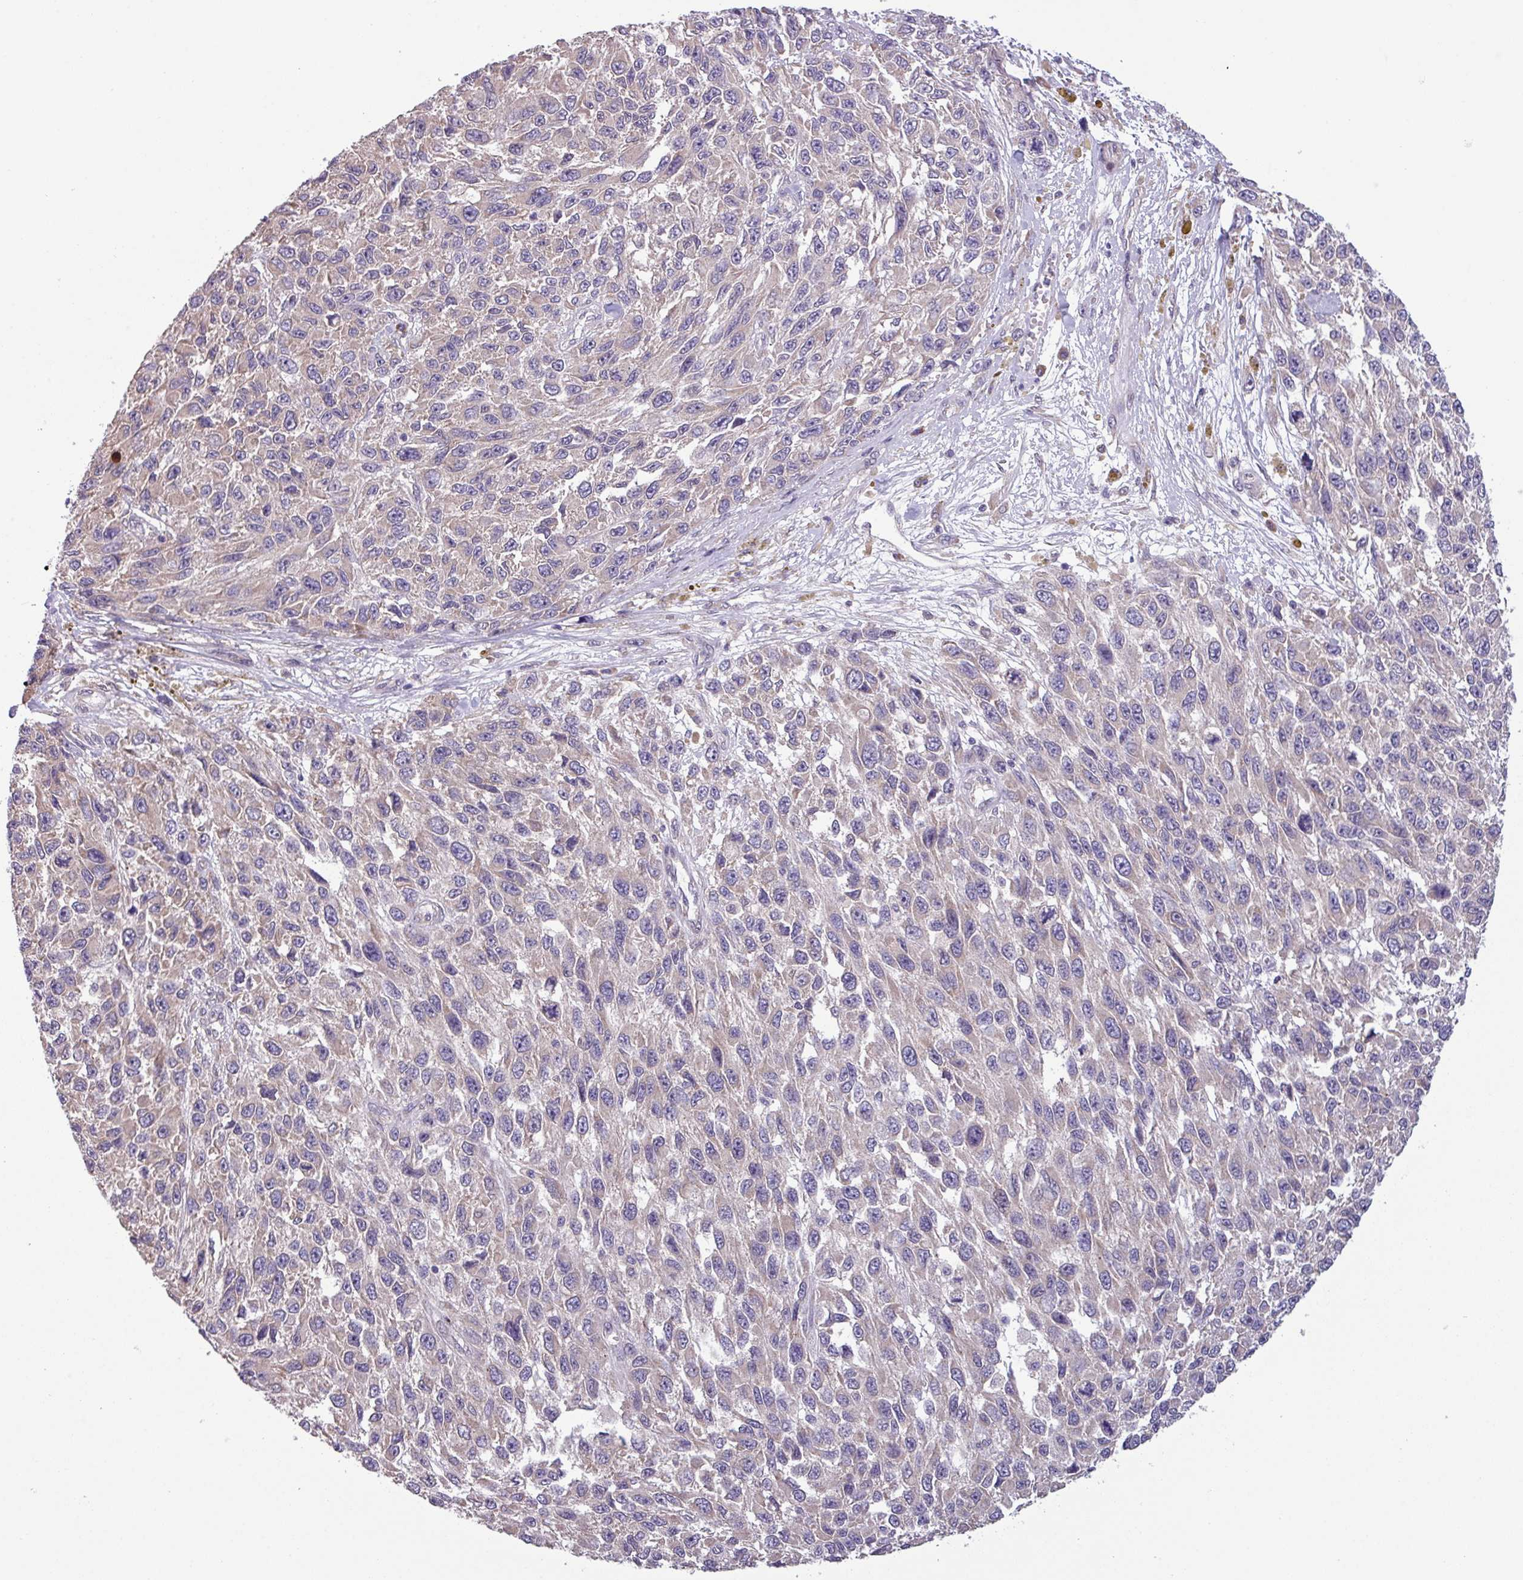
{"staining": {"intensity": "negative", "quantity": "none", "location": "none"}, "tissue": "melanoma", "cell_type": "Tumor cells", "image_type": "cancer", "snomed": [{"axis": "morphology", "description": "Malignant melanoma, NOS"}, {"axis": "topography", "description": "Skin"}], "caption": "There is no significant positivity in tumor cells of melanoma.", "gene": "C20orf27", "patient": {"sex": "female", "age": 96}}